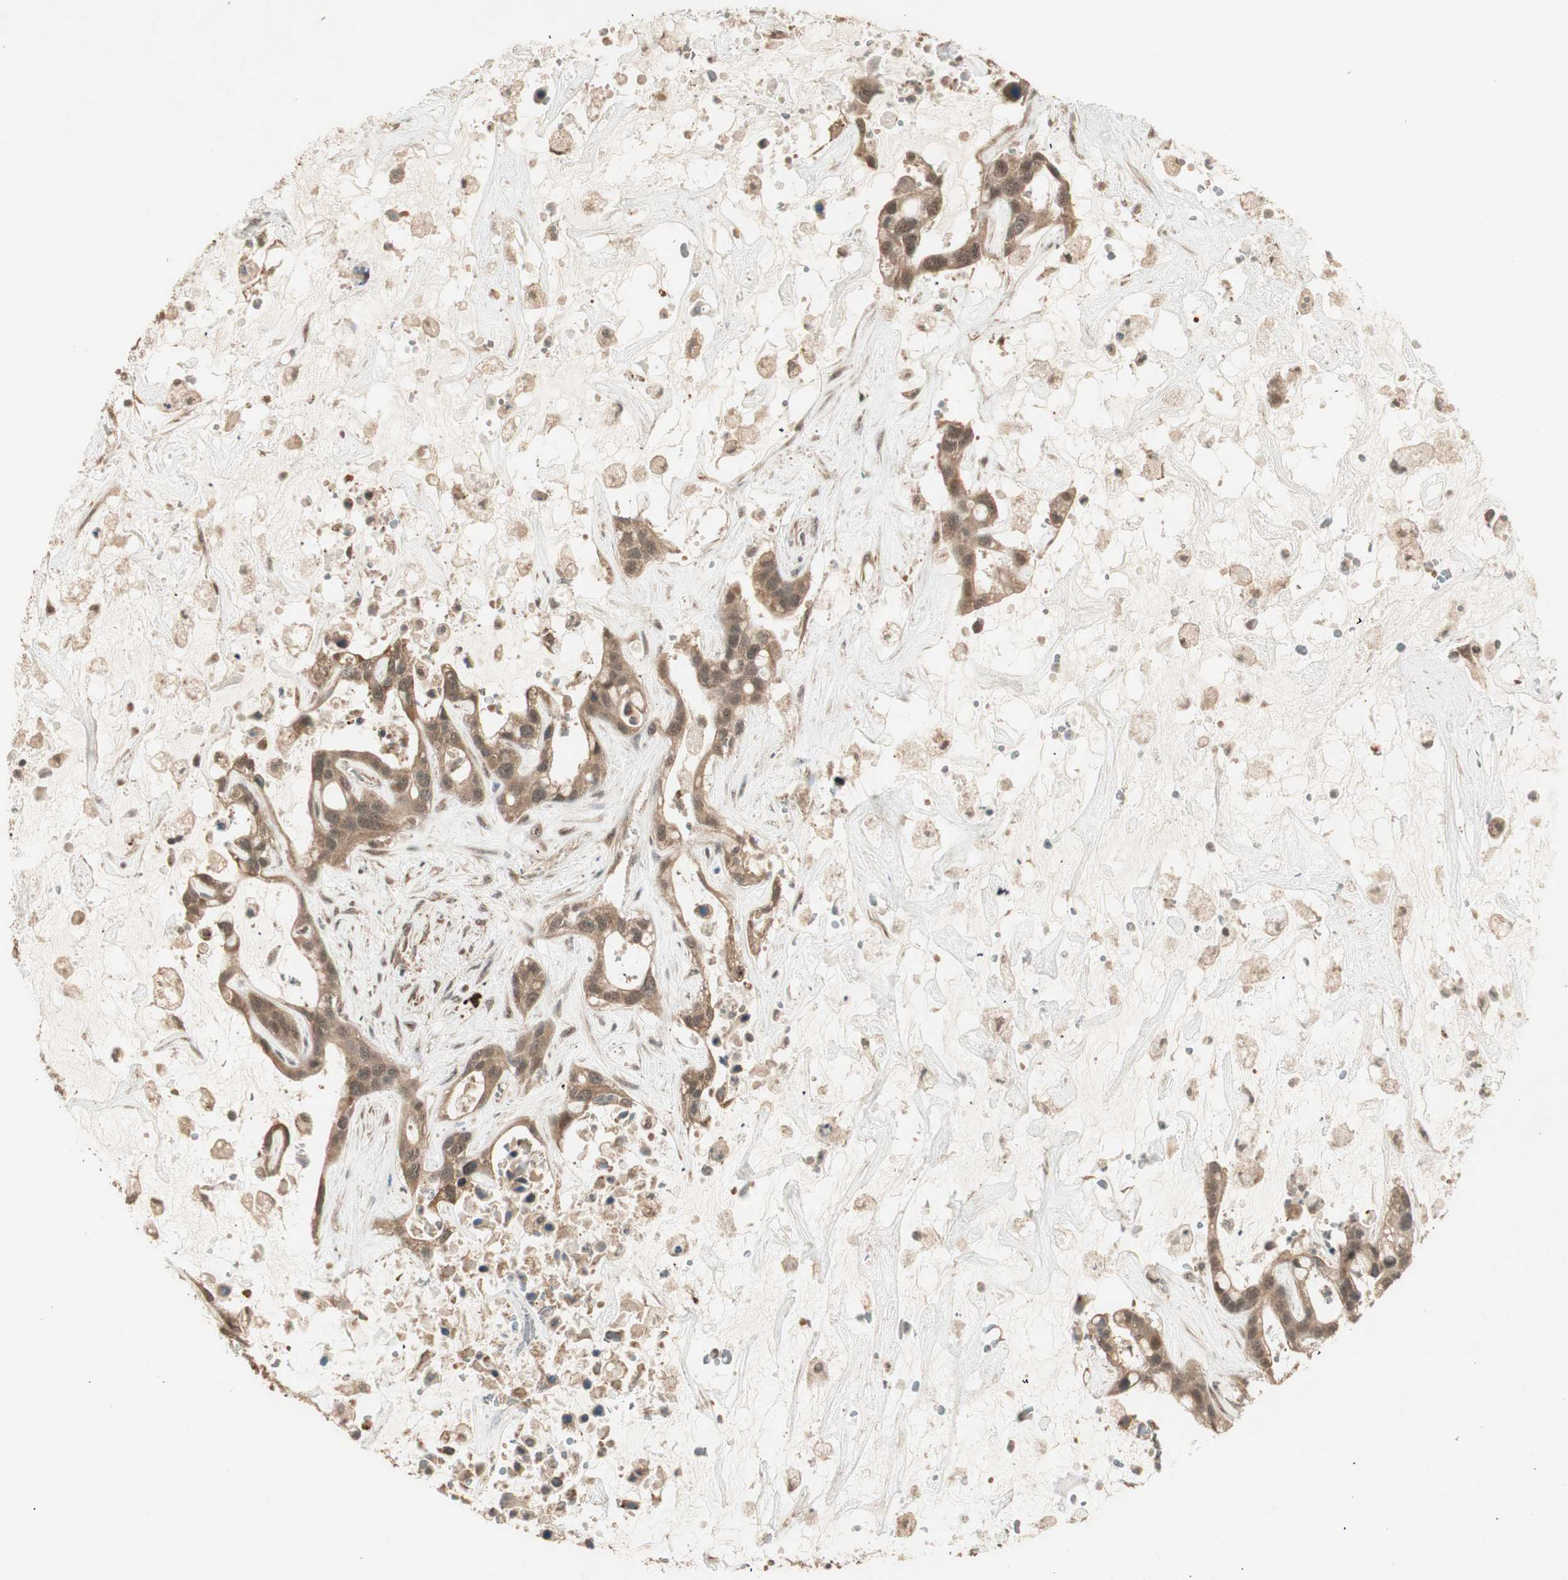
{"staining": {"intensity": "moderate", "quantity": ">75%", "location": "cytoplasmic/membranous,nuclear"}, "tissue": "liver cancer", "cell_type": "Tumor cells", "image_type": "cancer", "snomed": [{"axis": "morphology", "description": "Cholangiocarcinoma"}, {"axis": "topography", "description": "Liver"}], "caption": "IHC photomicrograph of neoplastic tissue: liver cancer stained using immunohistochemistry reveals medium levels of moderate protein expression localized specifically in the cytoplasmic/membranous and nuclear of tumor cells, appearing as a cytoplasmic/membranous and nuclear brown color.", "gene": "ZSCAN31", "patient": {"sex": "female", "age": 65}}